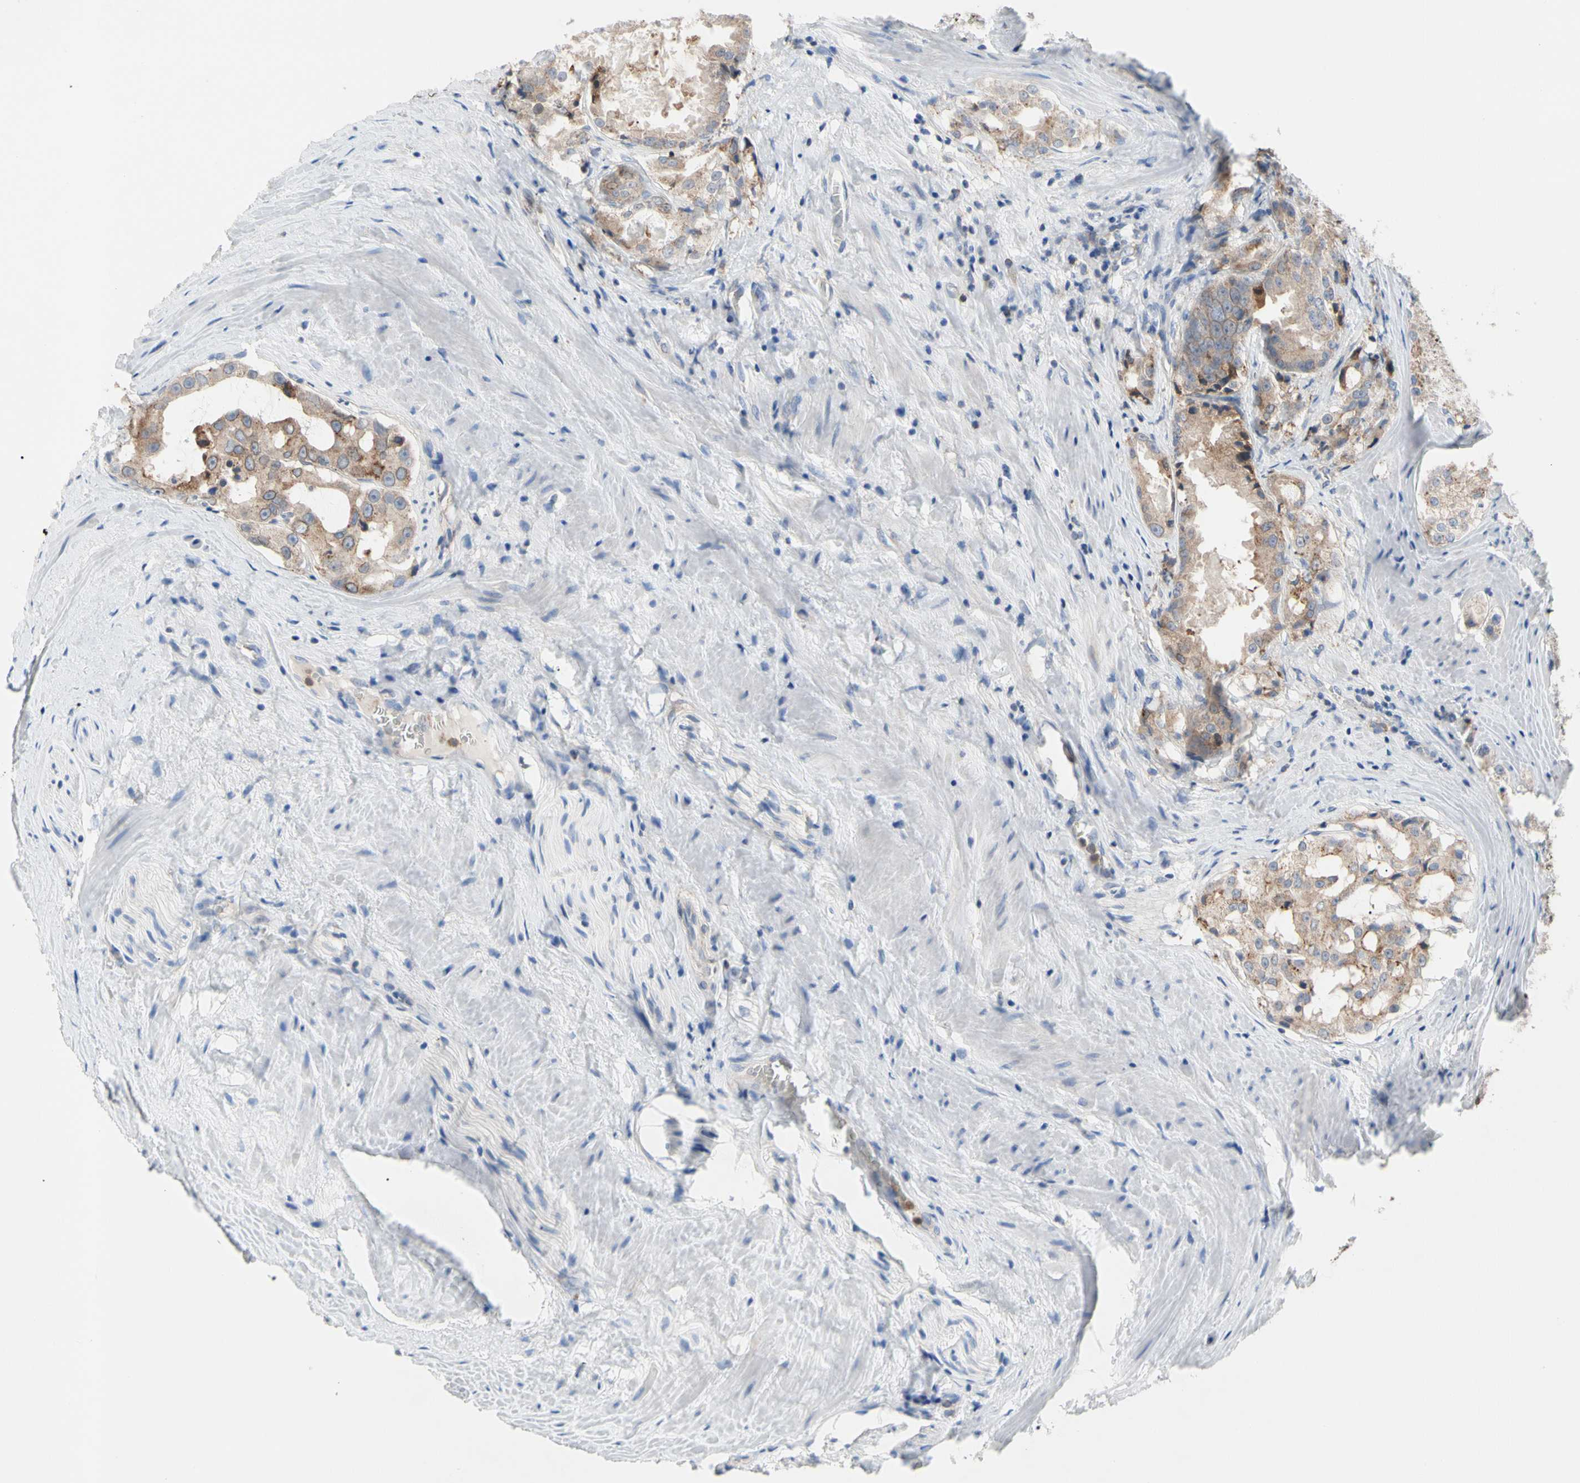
{"staining": {"intensity": "weak", "quantity": ">75%", "location": "cytoplasmic/membranous"}, "tissue": "prostate cancer", "cell_type": "Tumor cells", "image_type": "cancer", "snomed": [{"axis": "morphology", "description": "Adenocarcinoma, High grade"}, {"axis": "topography", "description": "Prostate"}], "caption": "Immunohistochemical staining of human adenocarcinoma (high-grade) (prostate) reveals weak cytoplasmic/membranous protein staining in about >75% of tumor cells.", "gene": "MCL1", "patient": {"sex": "male", "age": 73}}